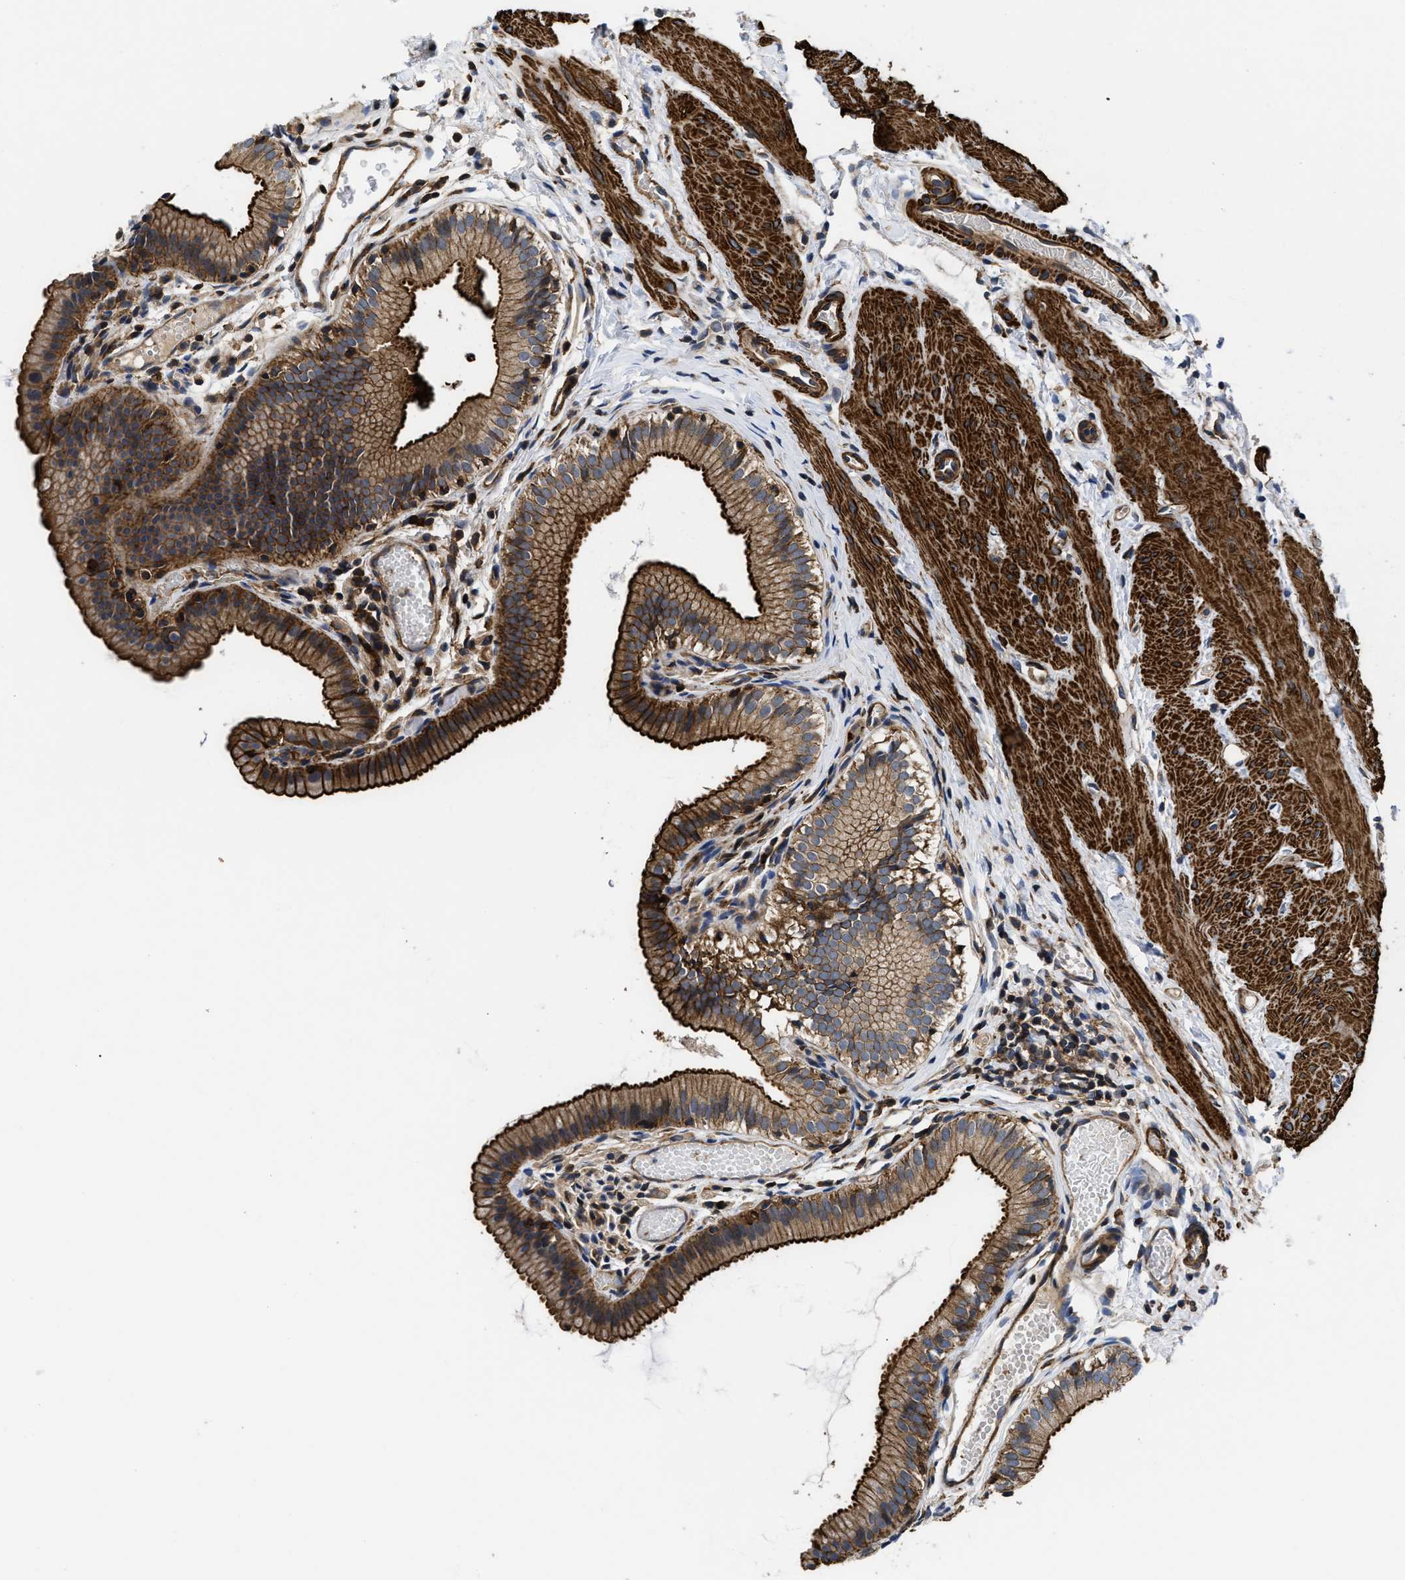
{"staining": {"intensity": "strong", "quantity": ">75%", "location": "cytoplasmic/membranous"}, "tissue": "gallbladder", "cell_type": "Glandular cells", "image_type": "normal", "snomed": [{"axis": "morphology", "description": "Normal tissue, NOS"}, {"axis": "topography", "description": "Gallbladder"}], "caption": "Immunohistochemistry (IHC) (DAB (3,3'-diaminobenzidine)) staining of benign human gallbladder demonstrates strong cytoplasmic/membranous protein positivity in approximately >75% of glandular cells.", "gene": "SCUBE2", "patient": {"sex": "female", "age": 26}}